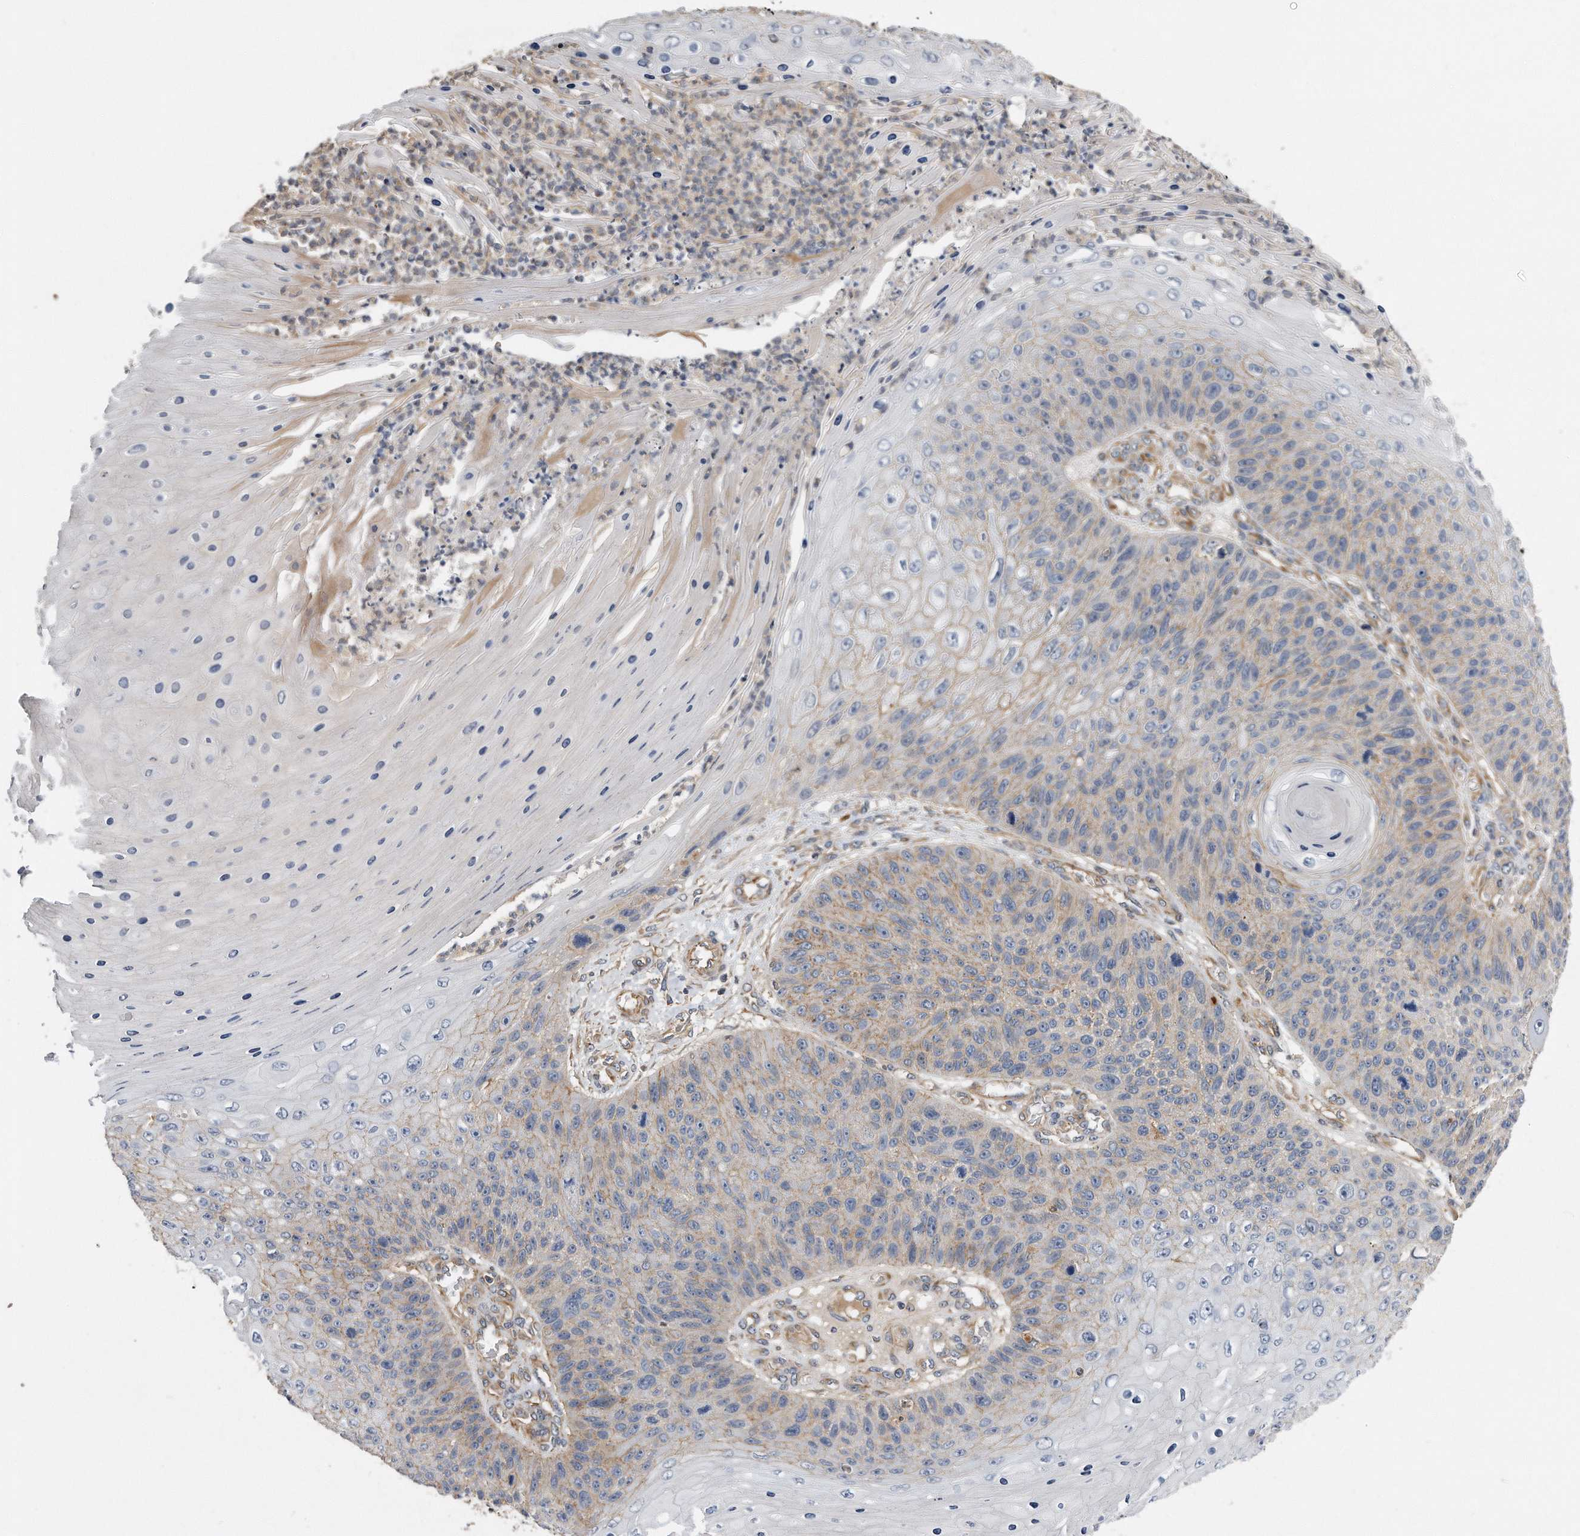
{"staining": {"intensity": "weak", "quantity": "25%-75%", "location": "cytoplasmic/membranous"}, "tissue": "skin cancer", "cell_type": "Tumor cells", "image_type": "cancer", "snomed": [{"axis": "morphology", "description": "Squamous cell carcinoma, NOS"}, {"axis": "topography", "description": "Skin"}], "caption": "IHC of squamous cell carcinoma (skin) reveals low levels of weak cytoplasmic/membranous expression in about 25%-75% of tumor cells.", "gene": "GPC1", "patient": {"sex": "female", "age": 88}}